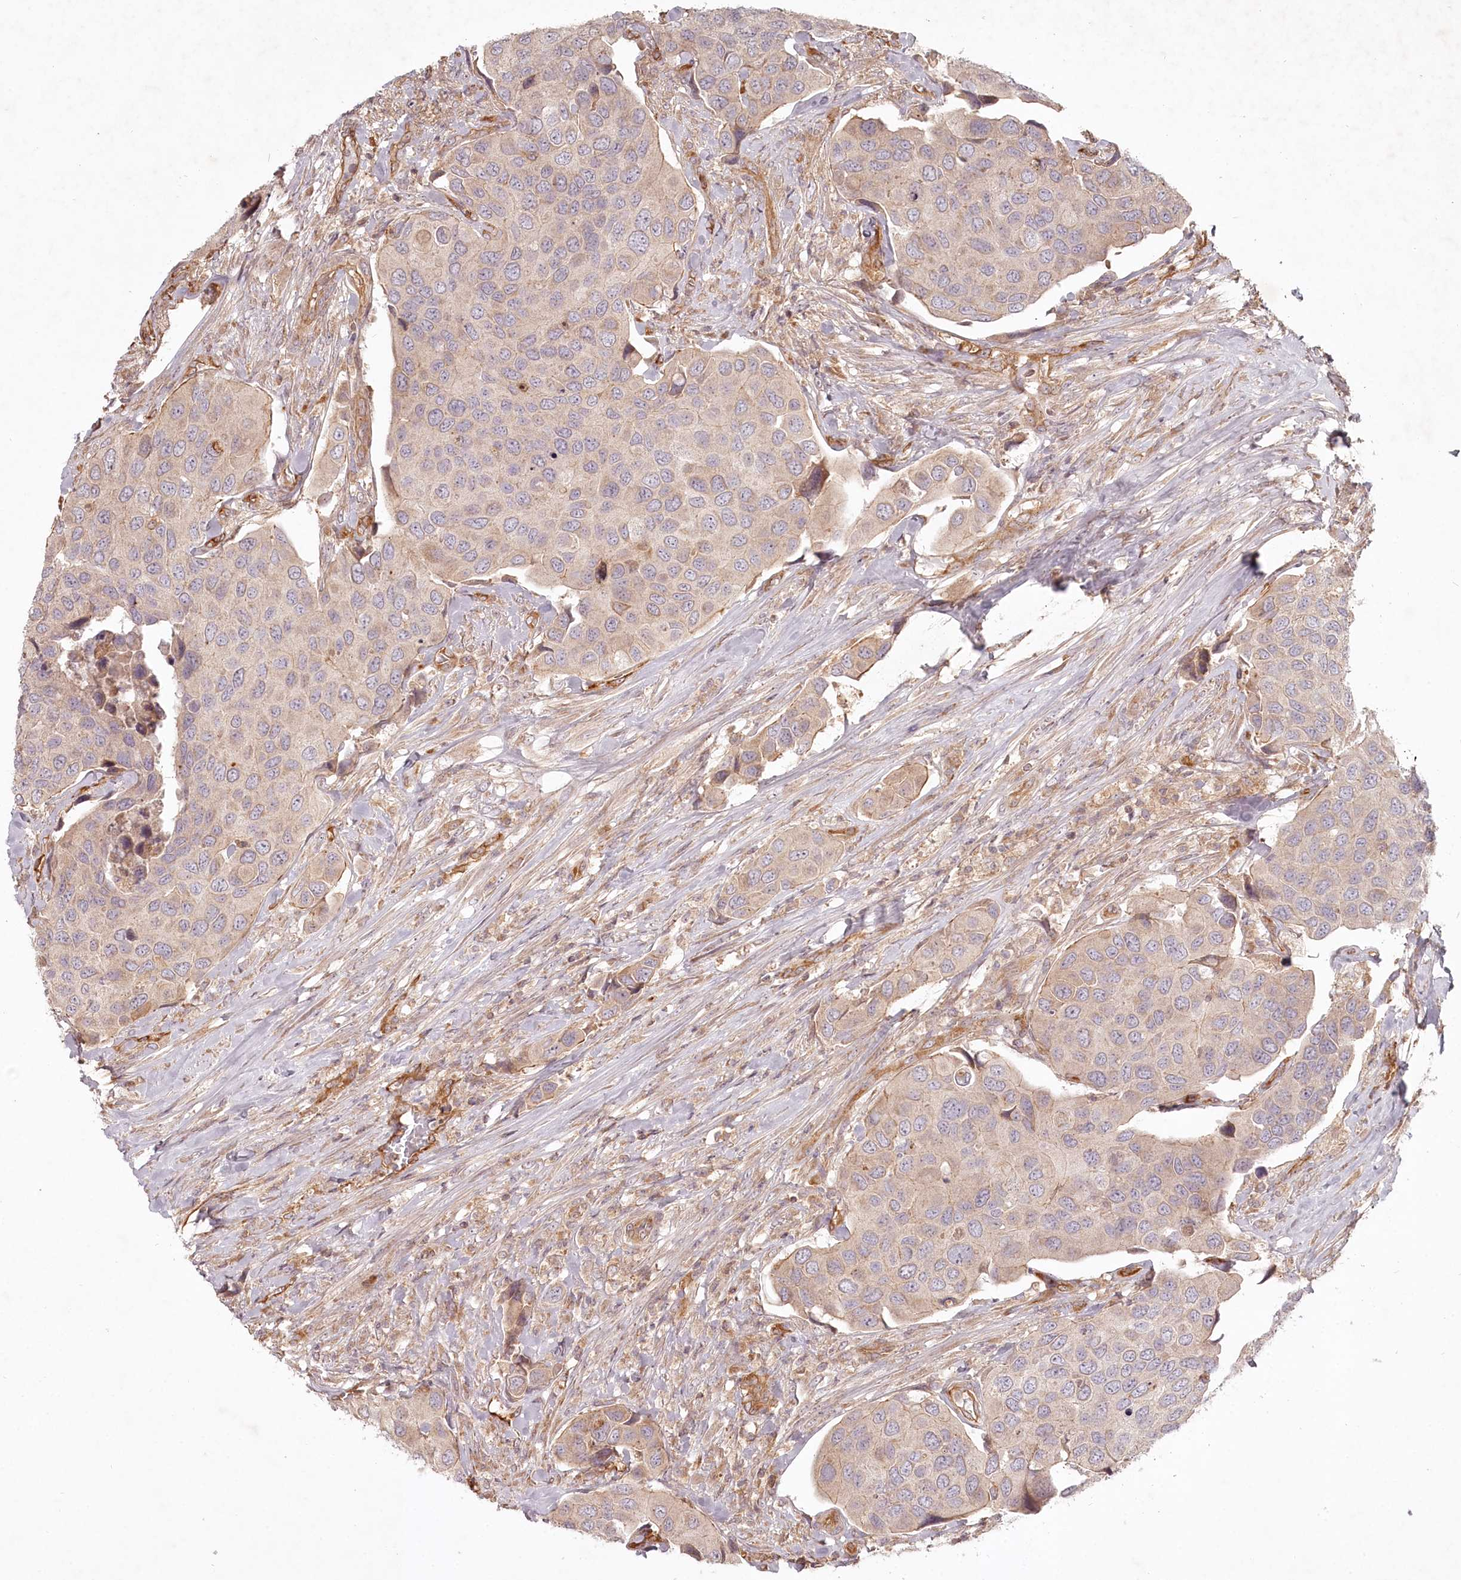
{"staining": {"intensity": "weak", "quantity": "<25%", "location": "cytoplasmic/membranous"}, "tissue": "urothelial cancer", "cell_type": "Tumor cells", "image_type": "cancer", "snomed": [{"axis": "morphology", "description": "Urothelial carcinoma, High grade"}, {"axis": "topography", "description": "Urinary bladder"}], "caption": "High power microscopy image of an immunohistochemistry photomicrograph of urothelial cancer, revealing no significant expression in tumor cells.", "gene": "TMIE", "patient": {"sex": "male", "age": 74}}